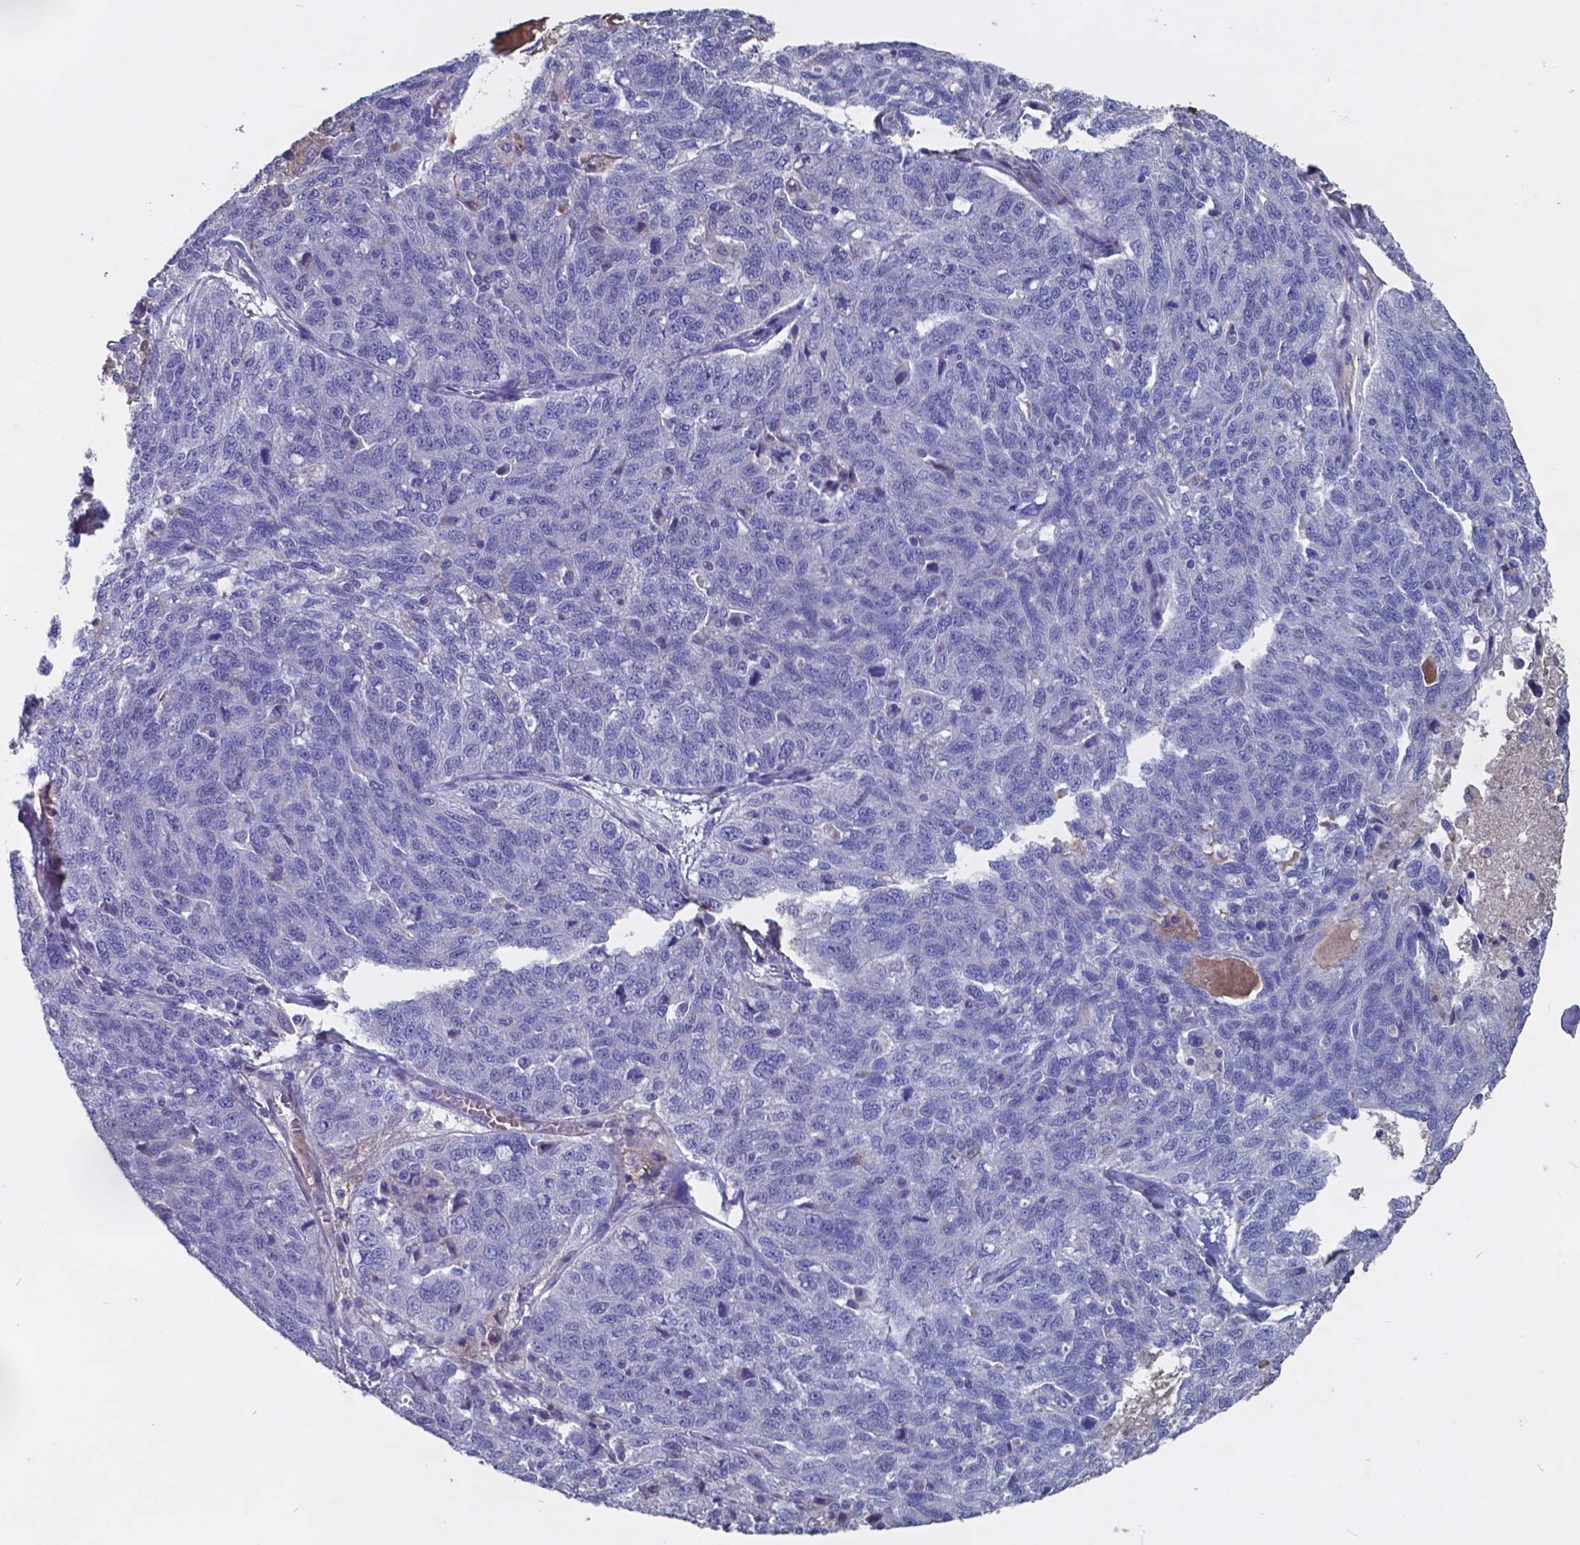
{"staining": {"intensity": "negative", "quantity": "none", "location": "none"}, "tissue": "ovarian cancer", "cell_type": "Tumor cells", "image_type": "cancer", "snomed": [{"axis": "morphology", "description": "Cystadenocarcinoma, serous, NOS"}, {"axis": "topography", "description": "Ovary"}], "caption": "Tumor cells show no significant positivity in ovarian cancer (serous cystadenocarcinoma). (Immunohistochemistry, brightfield microscopy, high magnification).", "gene": "TTR", "patient": {"sex": "female", "age": 71}}